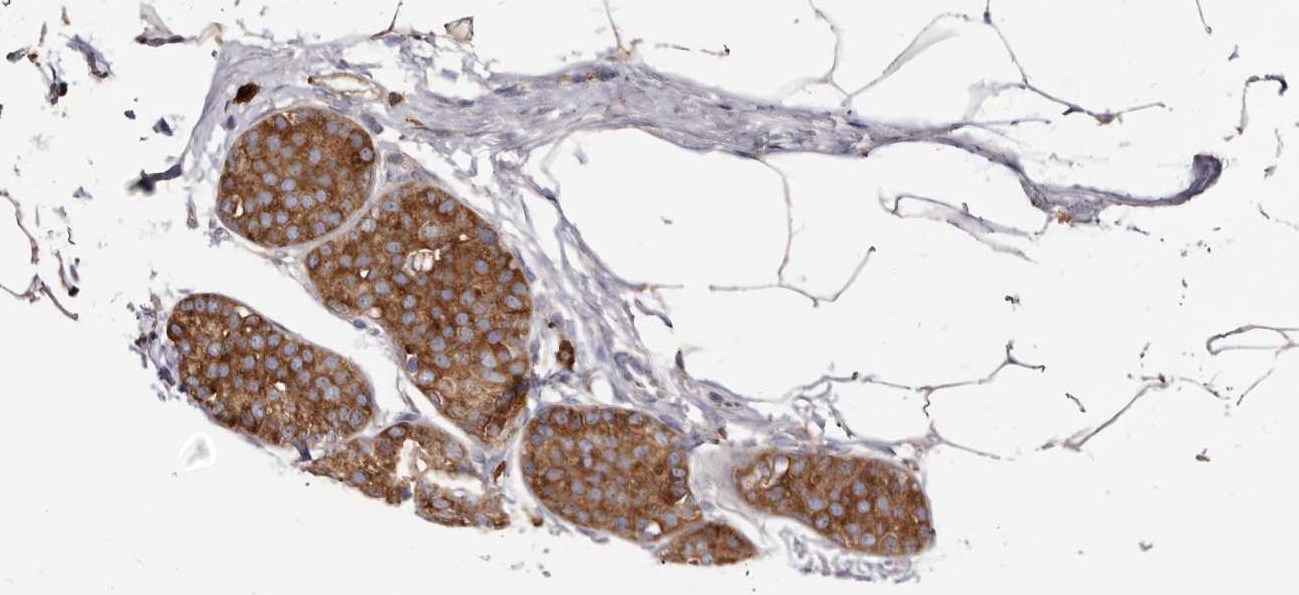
{"staining": {"intensity": "moderate", "quantity": ">75%", "location": "cytoplasmic/membranous"}, "tissue": "breast cancer", "cell_type": "Tumor cells", "image_type": "cancer", "snomed": [{"axis": "morphology", "description": "Lobular carcinoma, in situ"}, {"axis": "morphology", "description": "Lobular carcinoma"}, {"axis": "topography", "description": "Breast"}], "caption": "Brown immunohistochemical staining in human breast cancer (lobular carcinoma) displays moderate cytoplasmic/membranous positivity in approximately >75% of tumor cells. The staining was performed using DAB (3,3'-diaminobenzidine), with brown indicating positive protein expression. Nuclei are stained blue with hematoxylin.", "gene": "TPD52", "patient": {"sex": "female", "age": 41}}